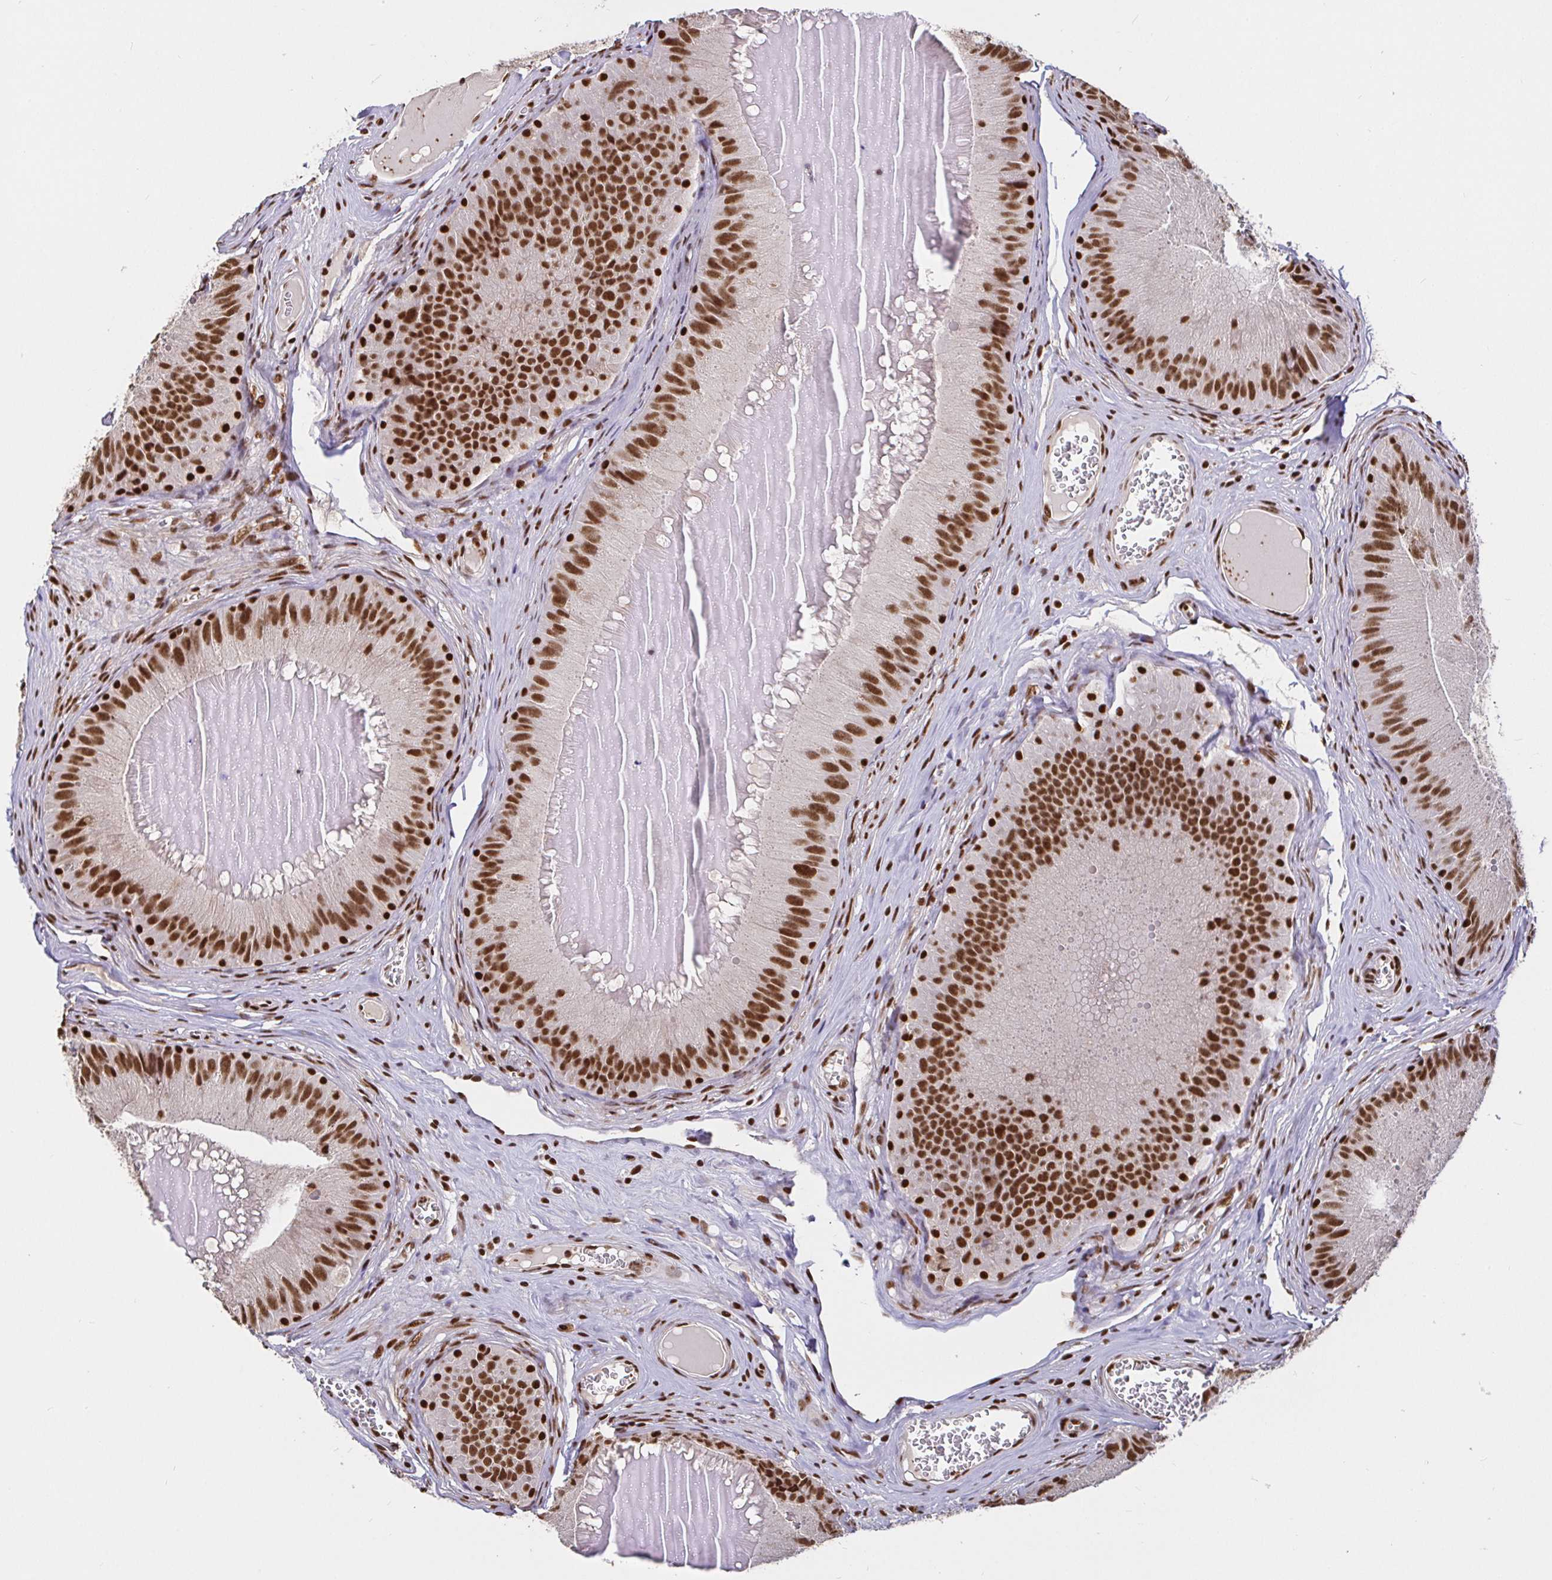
{"staining": {"intensity": "strong", "quantity": ">75%", "location": "nuclear"}, "tissue": "epididymis", "cell_type": "Glandular cells", "image_type": "normal", "snomed": [{"axis": "morphology", "description": "Normal tissue, NOS"}, {"axis": "topography", "description": "Epididymis, spermatic cord, NOS"}], "caption": "IHC image of normal epididymis: human epididymis stained using immunohistochemistry shows high levels of strong protein expression localized specifically in the nuclear of glandular cells, appearing as a nuclear brown color.", "gene": "SP3", "patient": {"sex": "male", "age": 39}}